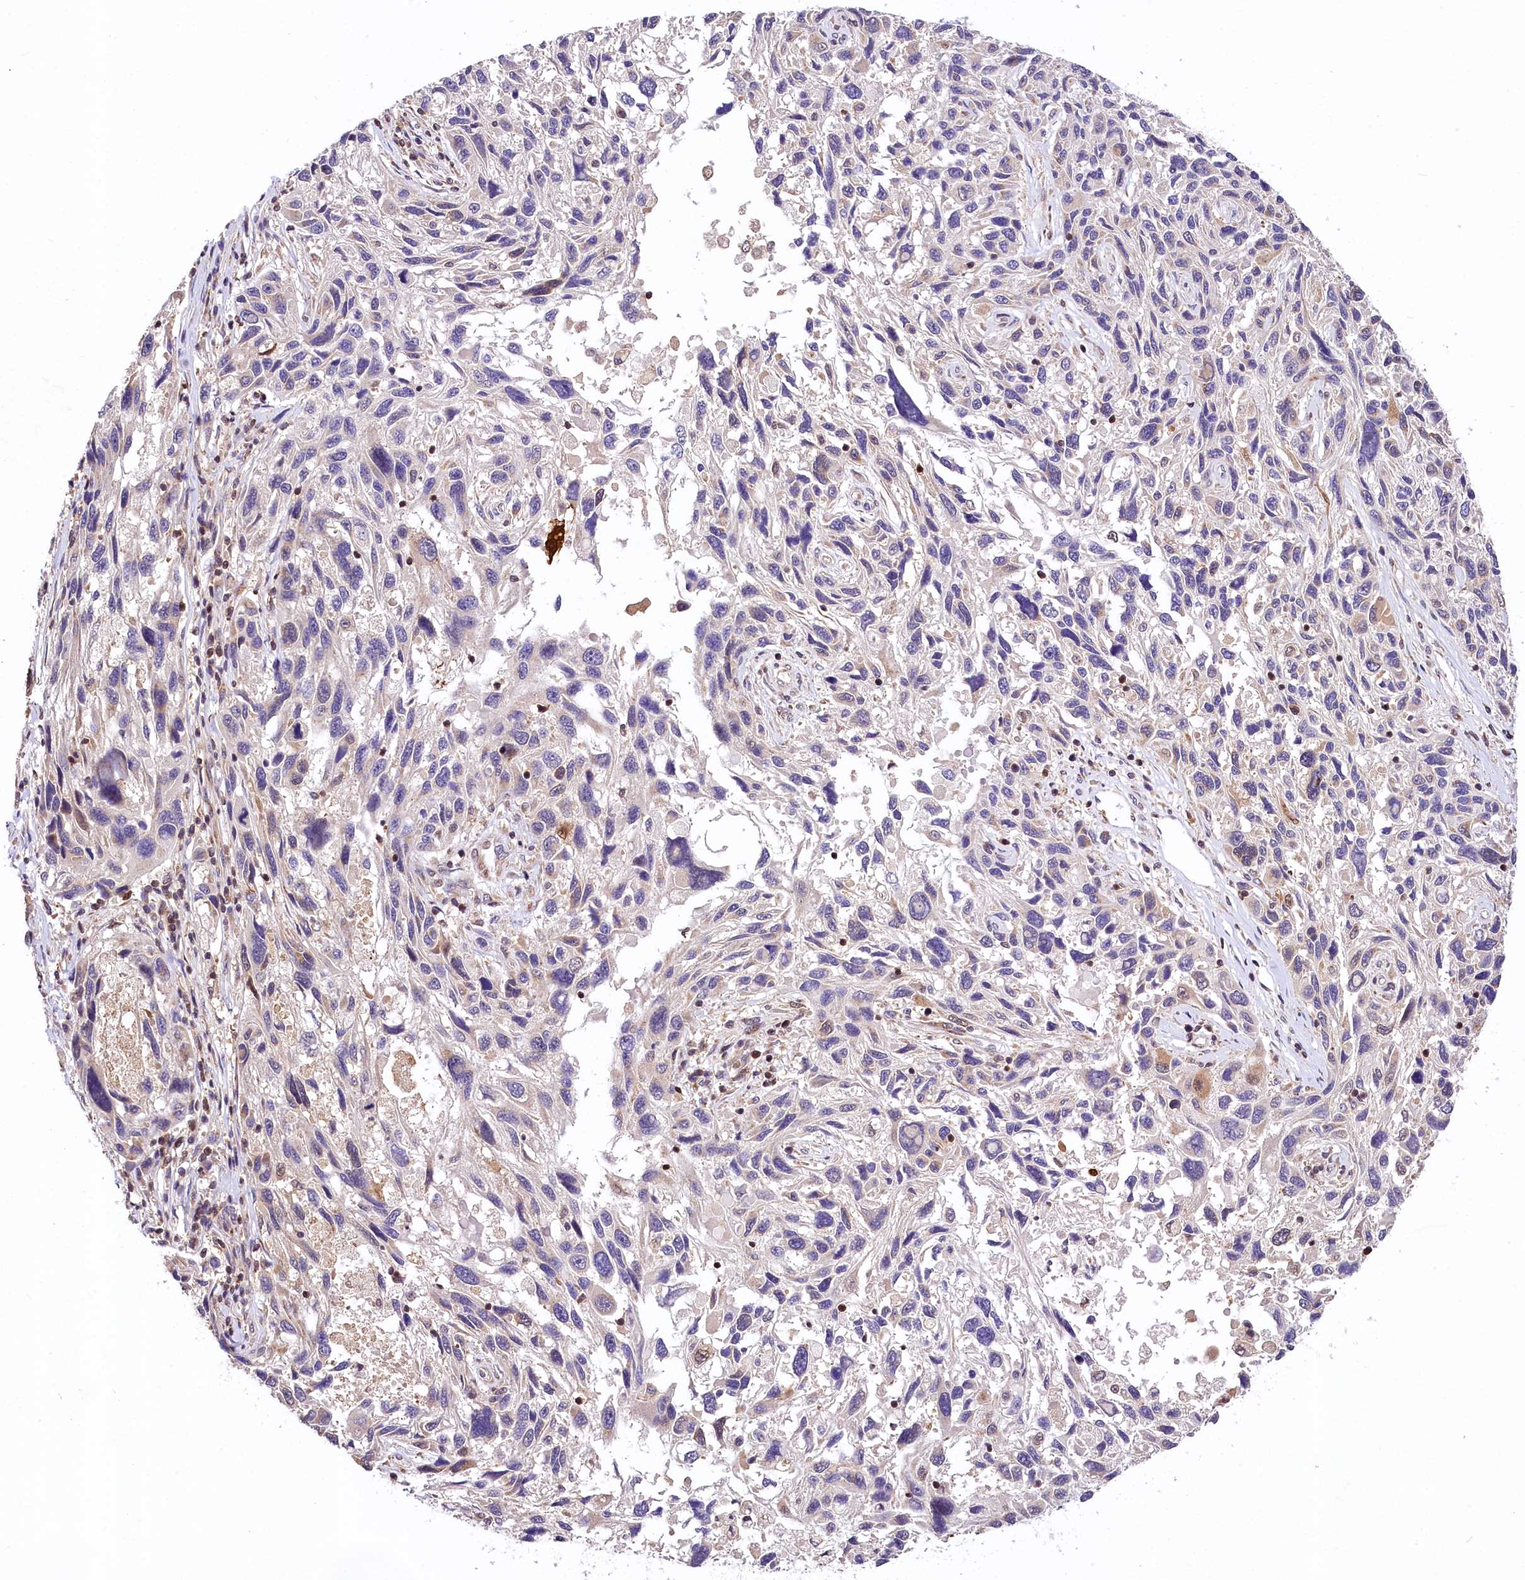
{"staining": {"intensity": "moderate", "quantity": "<25%", "location": "cytoplasmic/membranous"}, "tissue": "melanoma", "cell_type": "Tumor cells", "image_type": "cancer", "snomed": [{"axis": "morphology", "description": "Malignant melanoma, NOS"}, {"axis": "topography", "description": "Skin"}], "caption": "Immunohistochemical staining of malignant melanoma displays low levels of moderate cytoplasmic/membranous staining in approximately <25% of tumor cells. (DAB IHC, brown staining for protein, blue staining for nuclei).", "gene": "CHORDC1", "patient": {"sex": "male", "age": 53}}